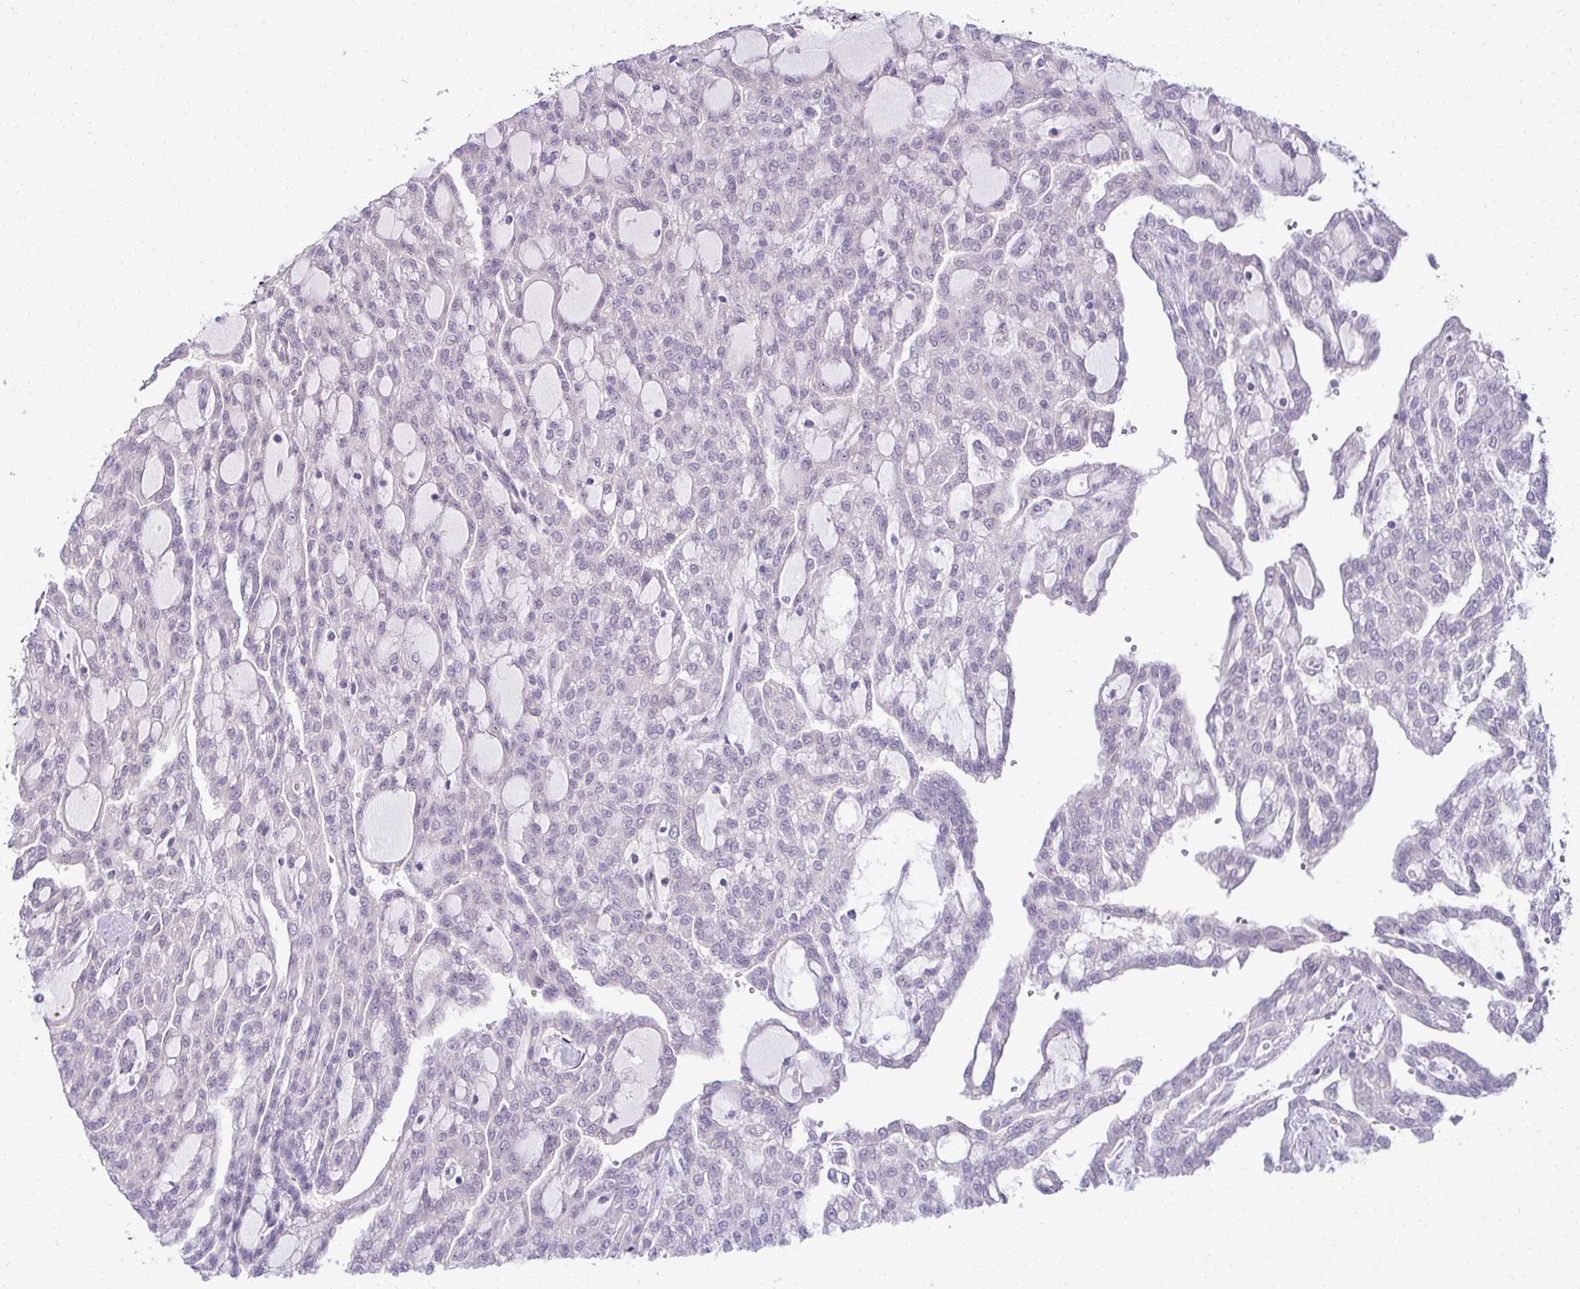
{"staining": {"intensity": "negative", "quantity": "none", "location": "none"}, "tissue": "renal cancer", "cell_type": "Tumor cells", "image_type": "cancer", "snomed": [{"axis": "morphology", "description": "Adenocarcinoma, NOS"}, {"axis": "topography", "description": "Kidney"}], "caption": "Immunohistochemical staining of renal adenocarcinoma reveals no significant staining in tumor cells. Brightfield microscopy of immunohistochemistry stained with DAB (3,3'-diaminobenzidine) (brown) and hematoxylin (blue), captured at high magnification.", "gene": "SLC30A3", "patient": {"sex": "male", "age": 63}}